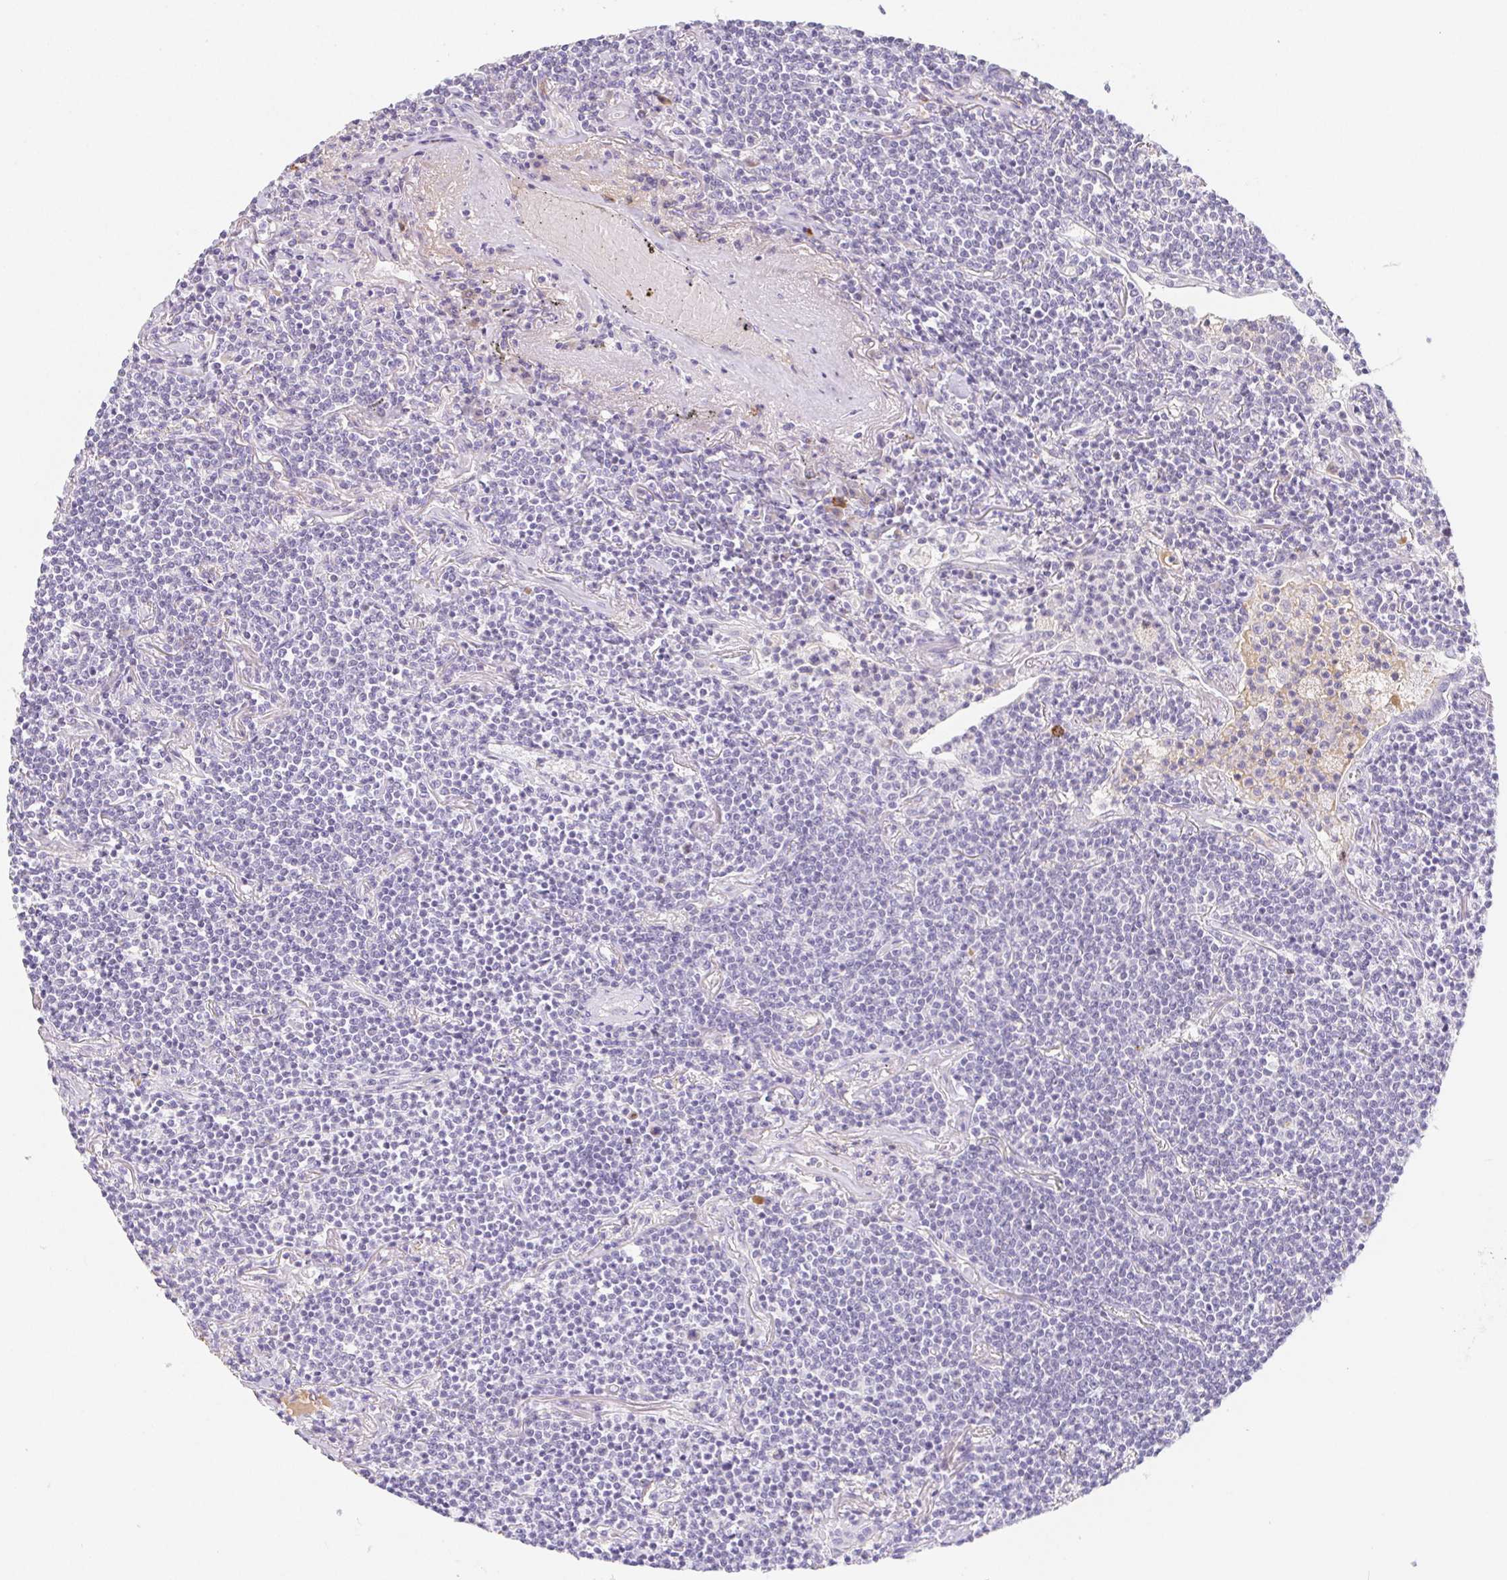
{"staining": {"intensity": "negative", "quantity": "none", "location": "none"}, "tissue": "lymphoma", "cell_type": "Tumor cells", "image_type": "cancer", "snomed": [{"axis": "morphology", "description": "Malignant lymphoma, non-Hodgkin's type, Low grade"}, {"axis": "topography", "description": "Lung"}], "caption": "Low-grade malignant lymphoma, non-Hodgkin's type was stained to show a protein in brown. There is no significant expression in tumor cells.", "gene": "ITIH2", "patient": {"sex": "female", "age": 71}}